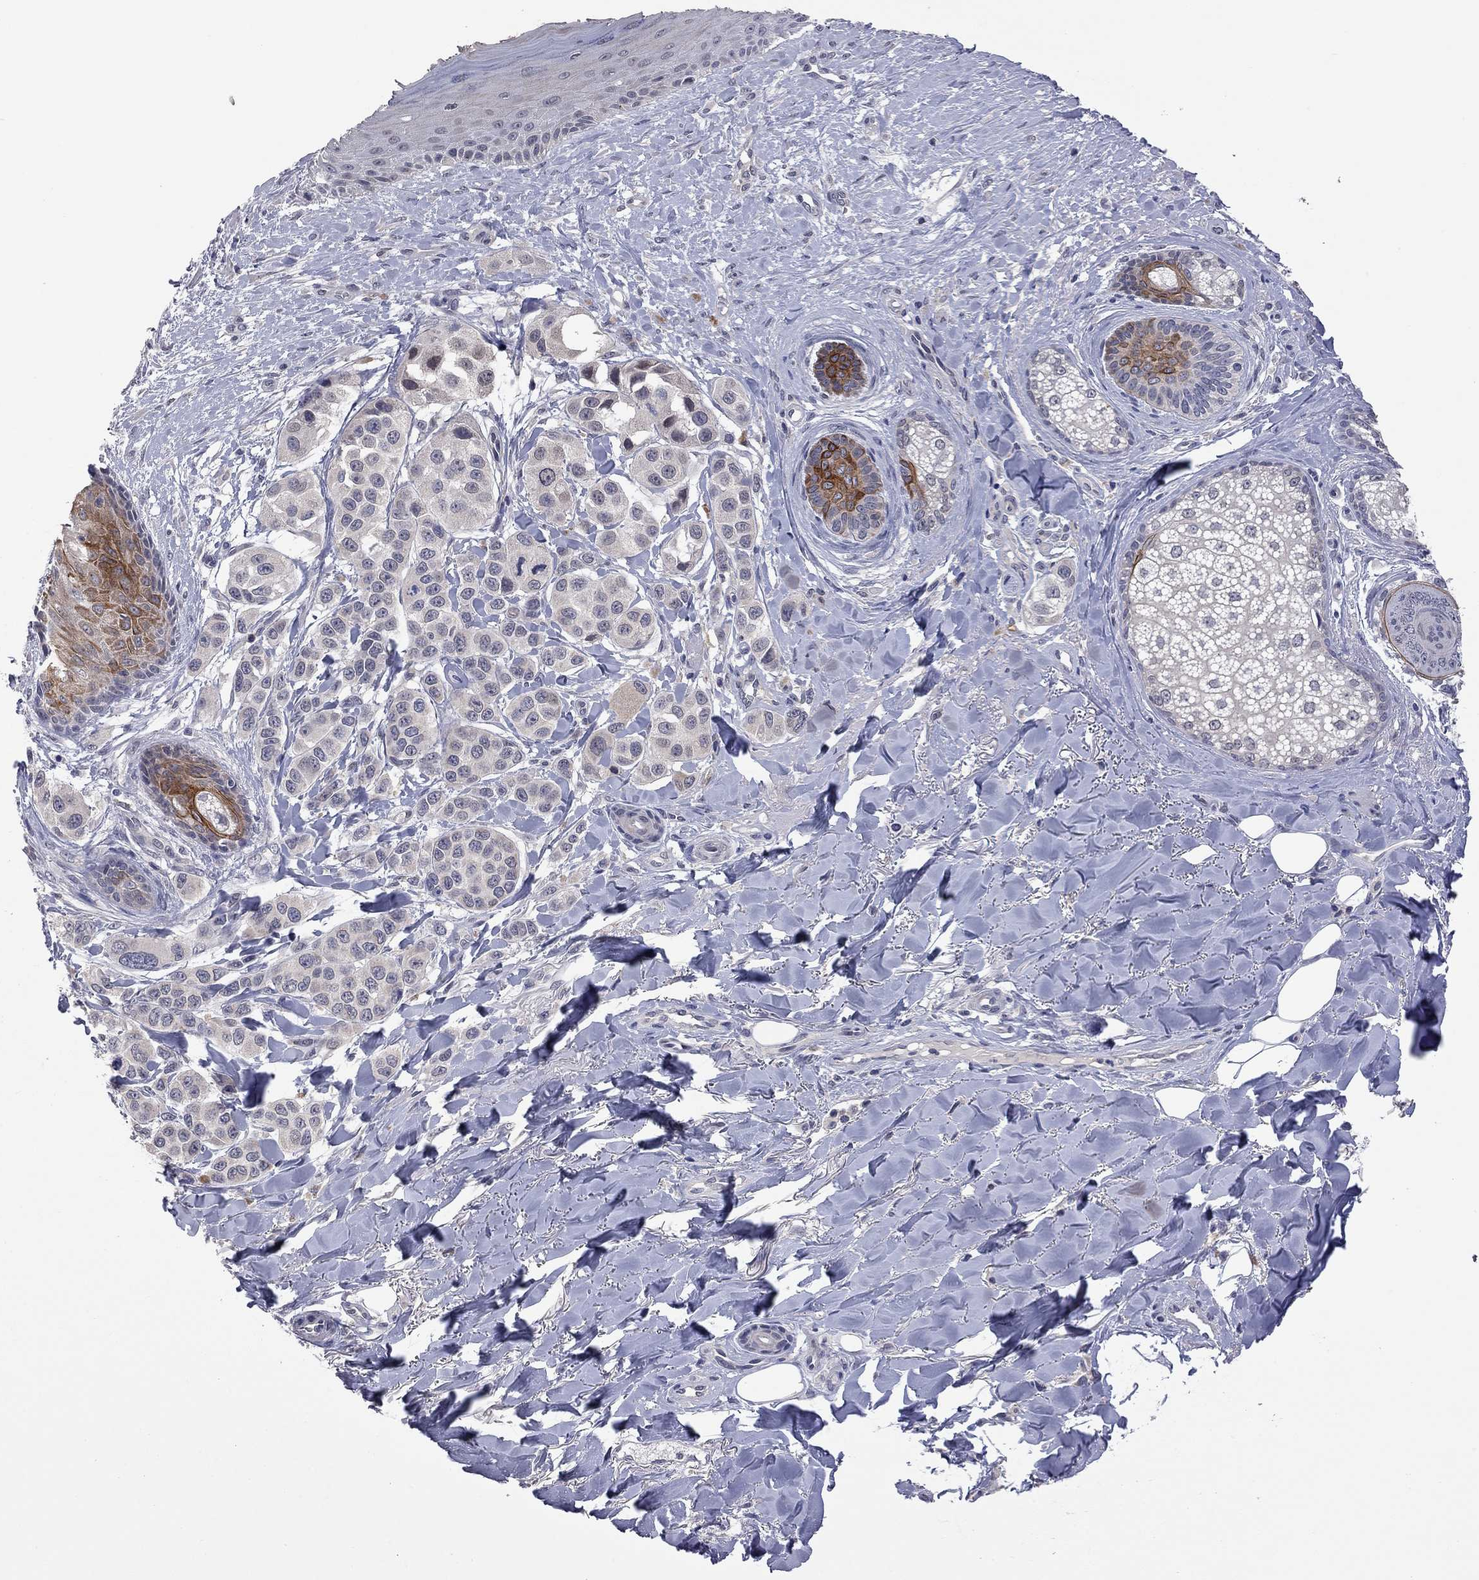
{"staining": {"intensity": "negative", "quantity": "none", "location": "none"}, "tissue": "melanoma", "cell_type": "Tumor cells", "image_type": "cancer", "snomed": [{"axis": "morphology", "description": "Malignant melanoma, NOS"}, {"axis": "topography", "description": "Skin"}], "caption": "There is no significant positivity in tumor cells of melanoma.", "gene": "FABP12", "patient": {"sex": "male", "age": 57}}